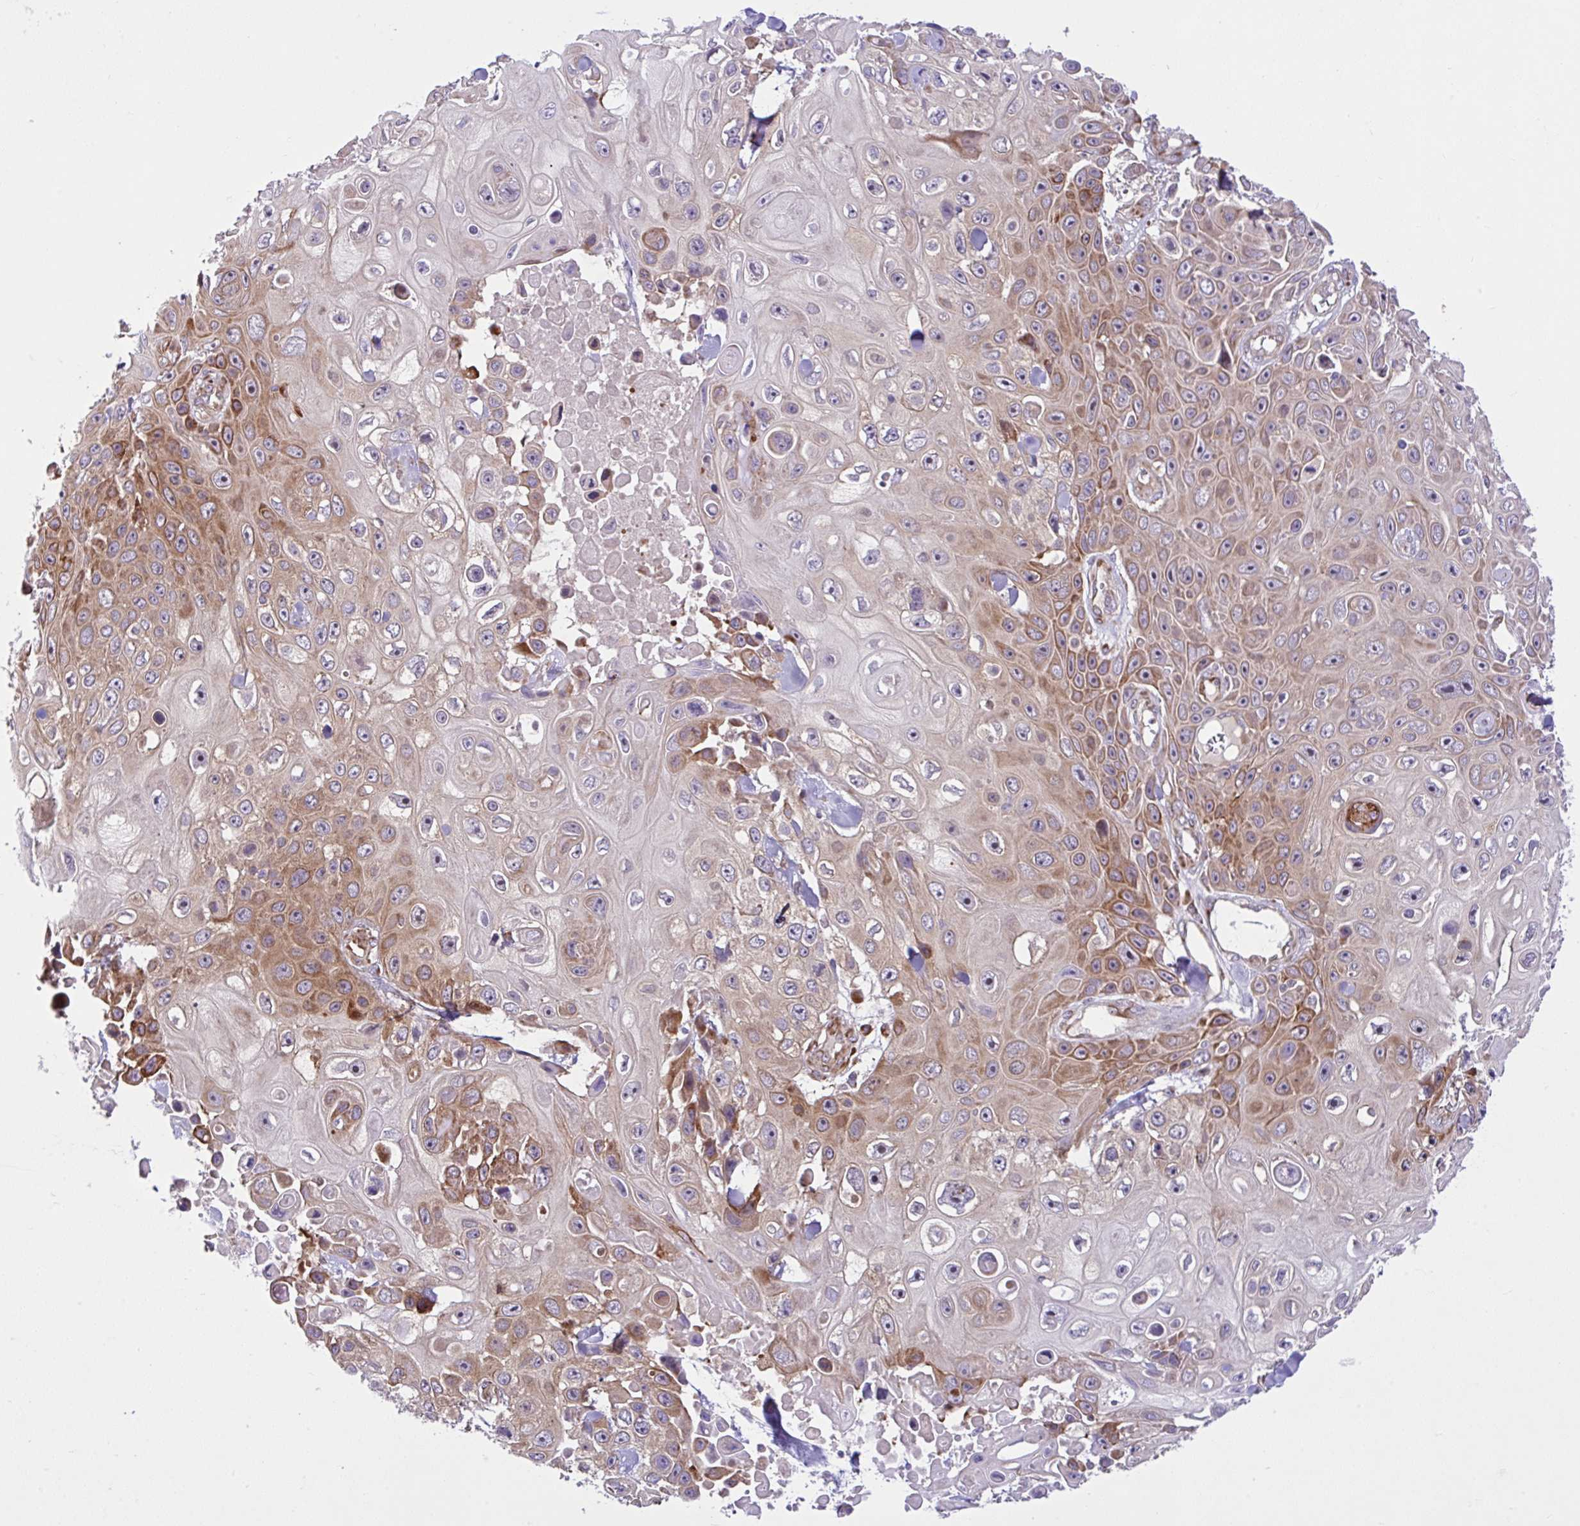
{"staining": {"intensity": "moderate", "quantity": "25%-75%", "location": "cytoplasmic/membranous"}, "tissue": "skin cancer", "cell_type": "Tumor cells", "image_type": "cancer", "snomed": [{"axis": "morphology", "description": "Squamous cell carcinoma, NOS"}, {"axis": "topography", "description": "Skin"}], "caption": "Protein staining of skin cancer (squamous cell carcinoma) tissue reveals moderate cytoplasmic/membranous positivity in approximately 25%-75% of tumor cells.", "gene": "NTPCR", "patient": {"sex": "male", "age": 82}}